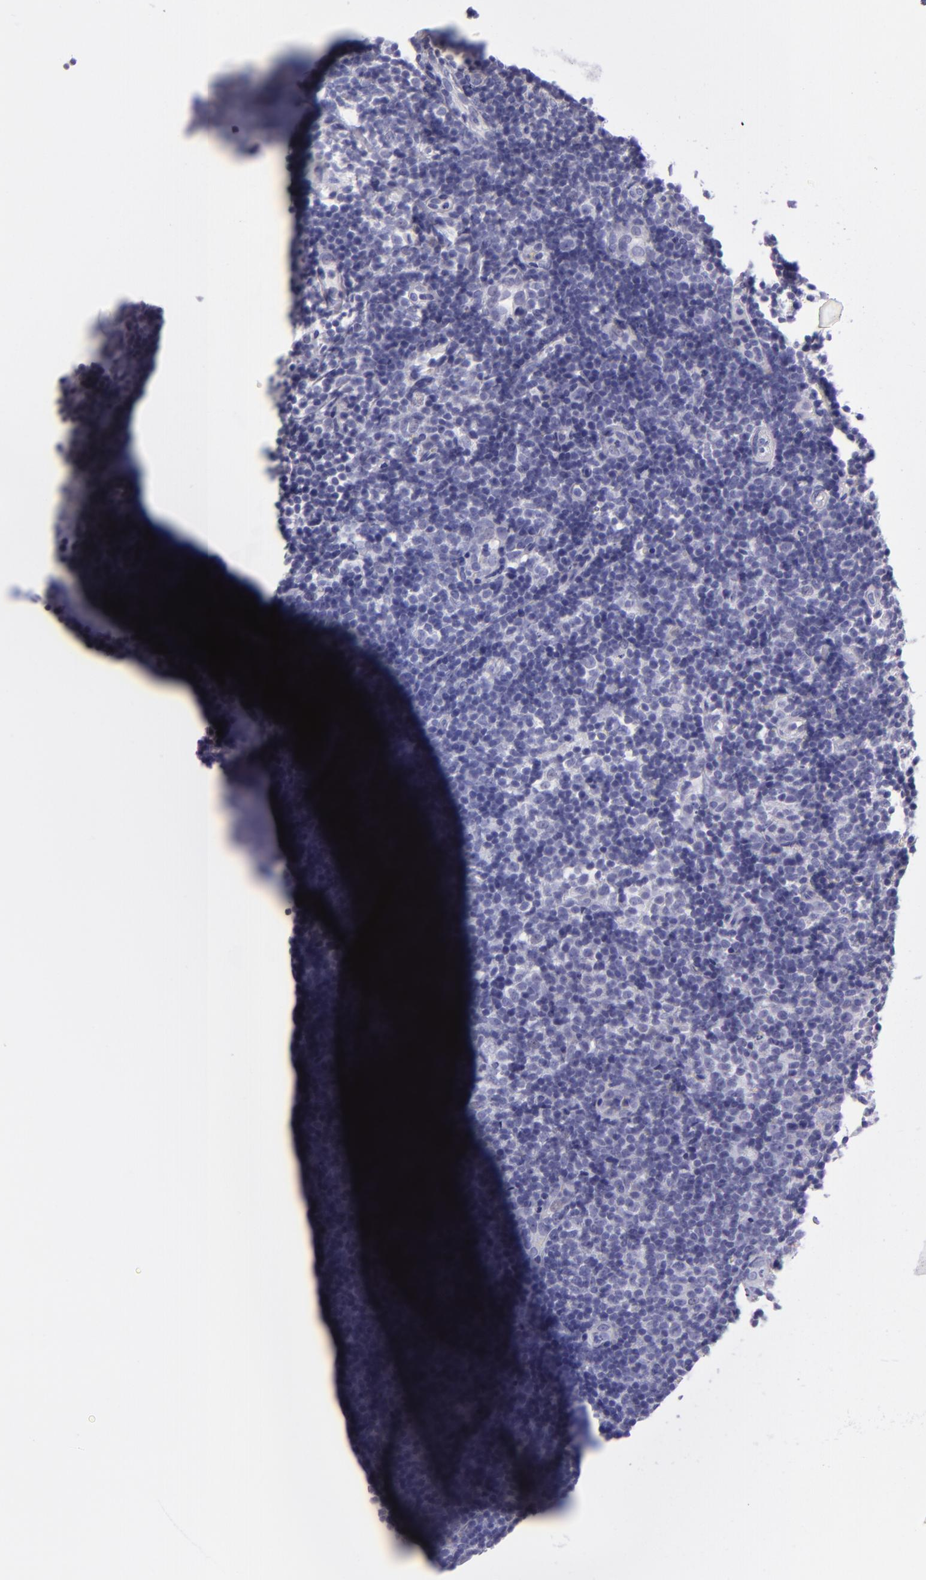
{"staining": {"intensity": "negative", "quantity": "none", "location": "none"}, "tissue": "tonsil", "cell_type": "Germinal center cells", "image_type": "normal", "snomed": [{"axis": "morphology", "description": "Normal tissue, NOS"}, {"axis": "topography", "description": "Tonsil"}], "caption": "DAB (3,3'-diaminobenzidine) immunohistochemical staining of normal tonsil demonstrates no significant expression in germinal center cells.", "gene": "MUC5AC", "patient": {"sex": "female", "age": 40}}